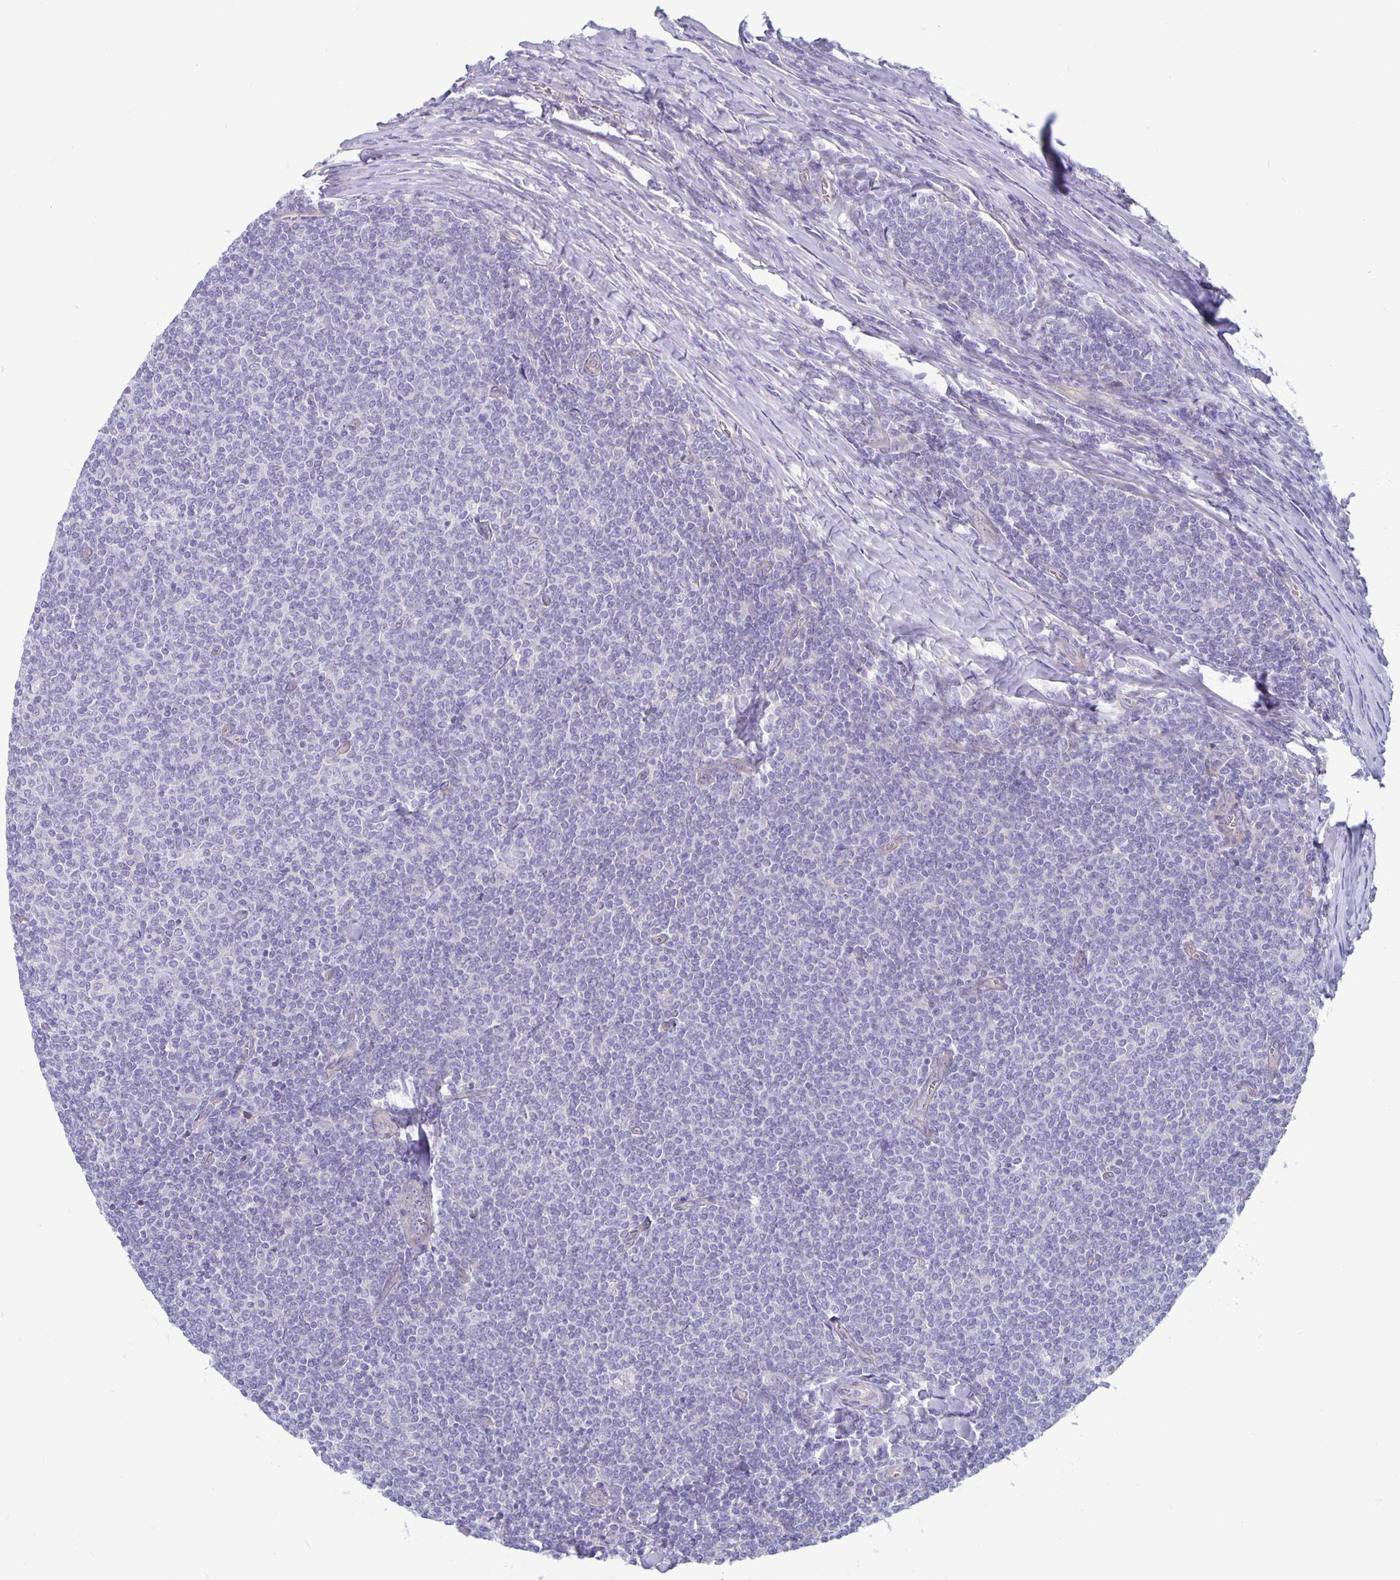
{"staining": {"intensity": "negative", "quantity": "none", "location": "none"}, "tissue": "lymphoma", "cell_type": "Tumor cells", "image_type": "cancer", "snomed": [{"axis": "morphology", "description": "Malignant lymphoma, non-Hodgkin's type, Low grade"}, {"axis": "topography", "description": "Lymph node"}], "caption": "The histopathology image demonstrates no staining of tumor cells in malignant lymphoma, non-Hodgkin's type (low-grade).", "gene": "PLCB3", "patient": {"sex": "male", "age": 52}}